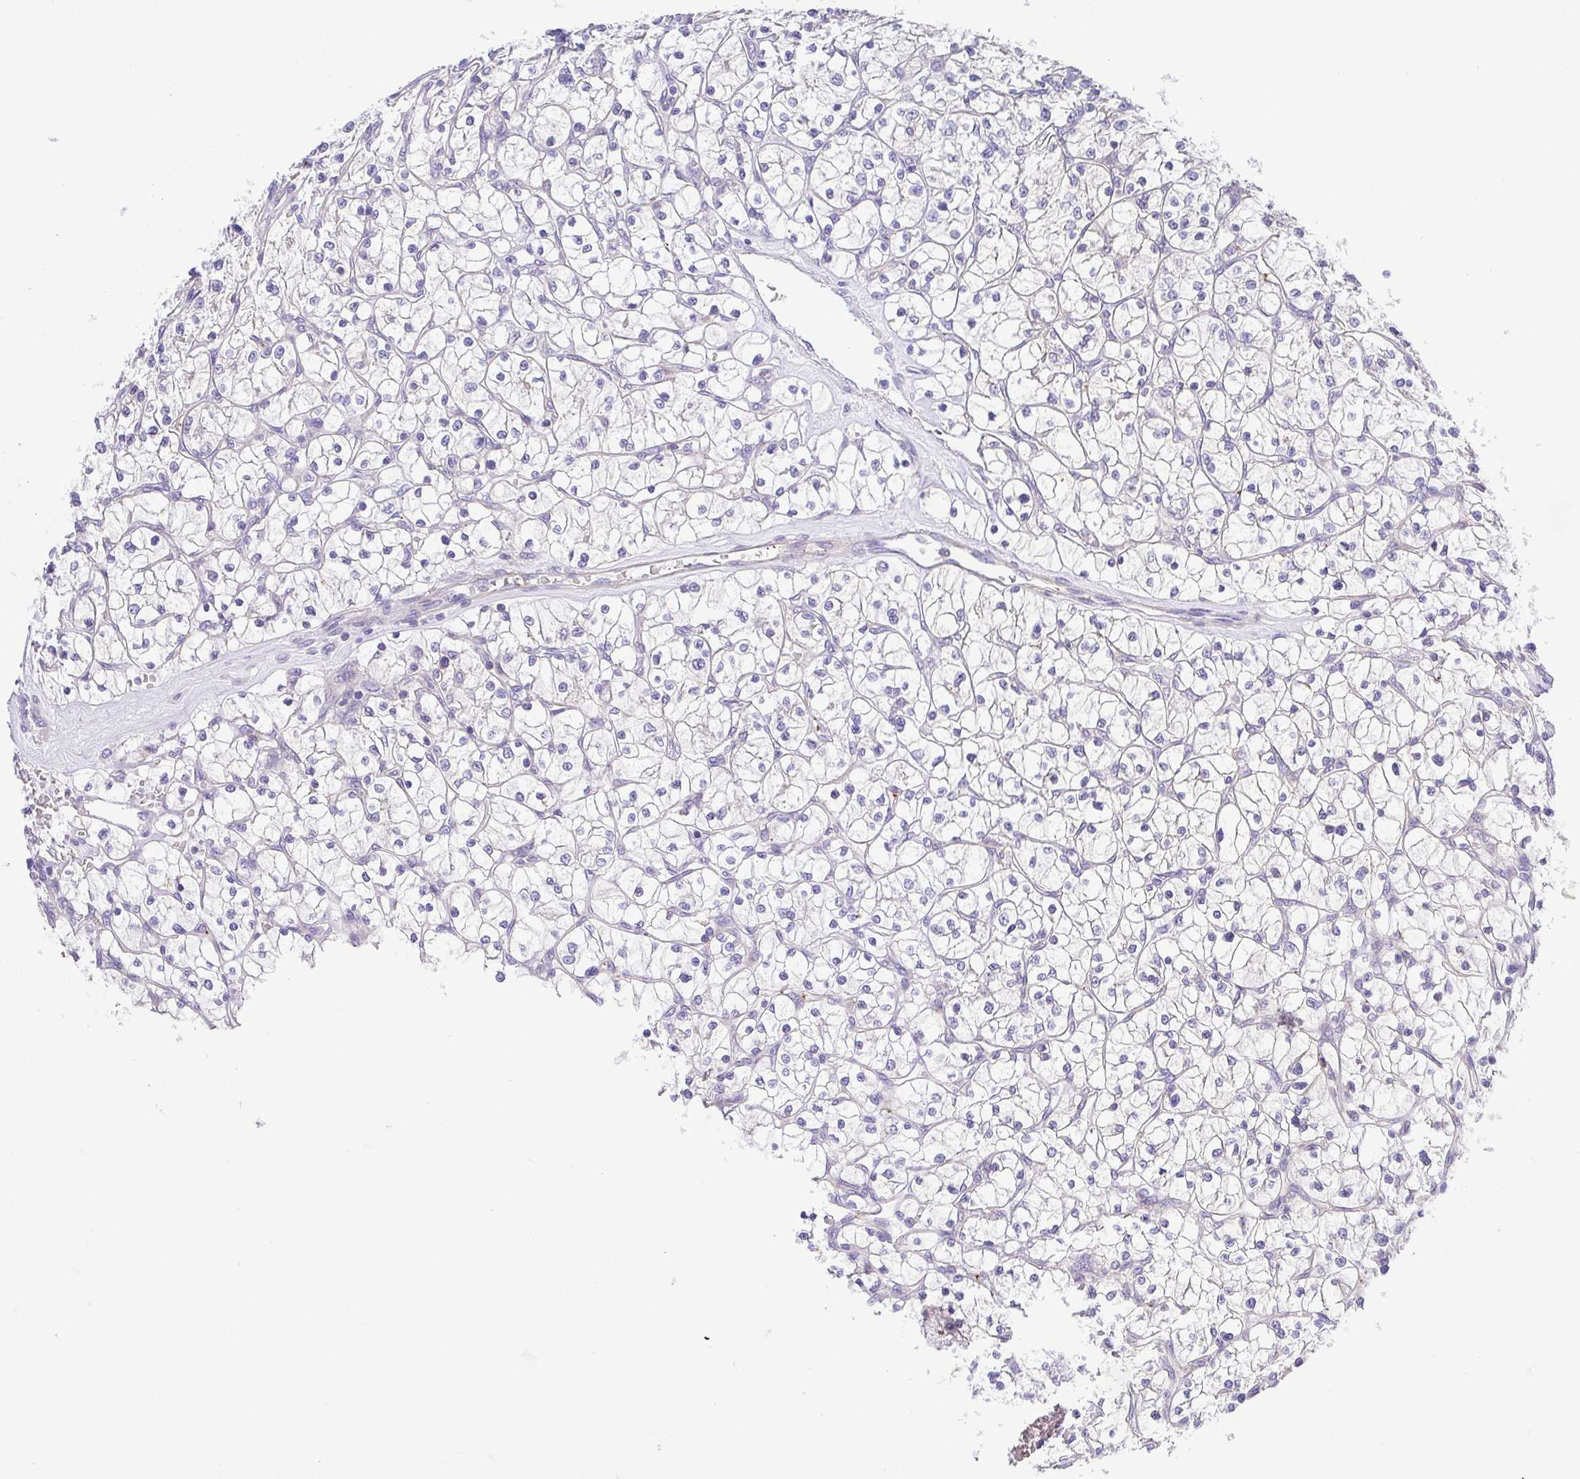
{"staining": {"intensity": "negative", "quantity": "none", "location": "none"}, "tissue": "renal cancer", "cell_type": "Tumor cells", "image_type": "cancer", "snomed": [{"axis": "morphology", "description": "Adenocarcinoma, NOS"}, {"axis": "topography", "description": "Kidney"}], "caption": "Protein analysis of adenocarcinoma (renal) shows no significant staining in tumor cells.", "gene": "PRR14L", "patient": {"sex": "female", "age": 64}}